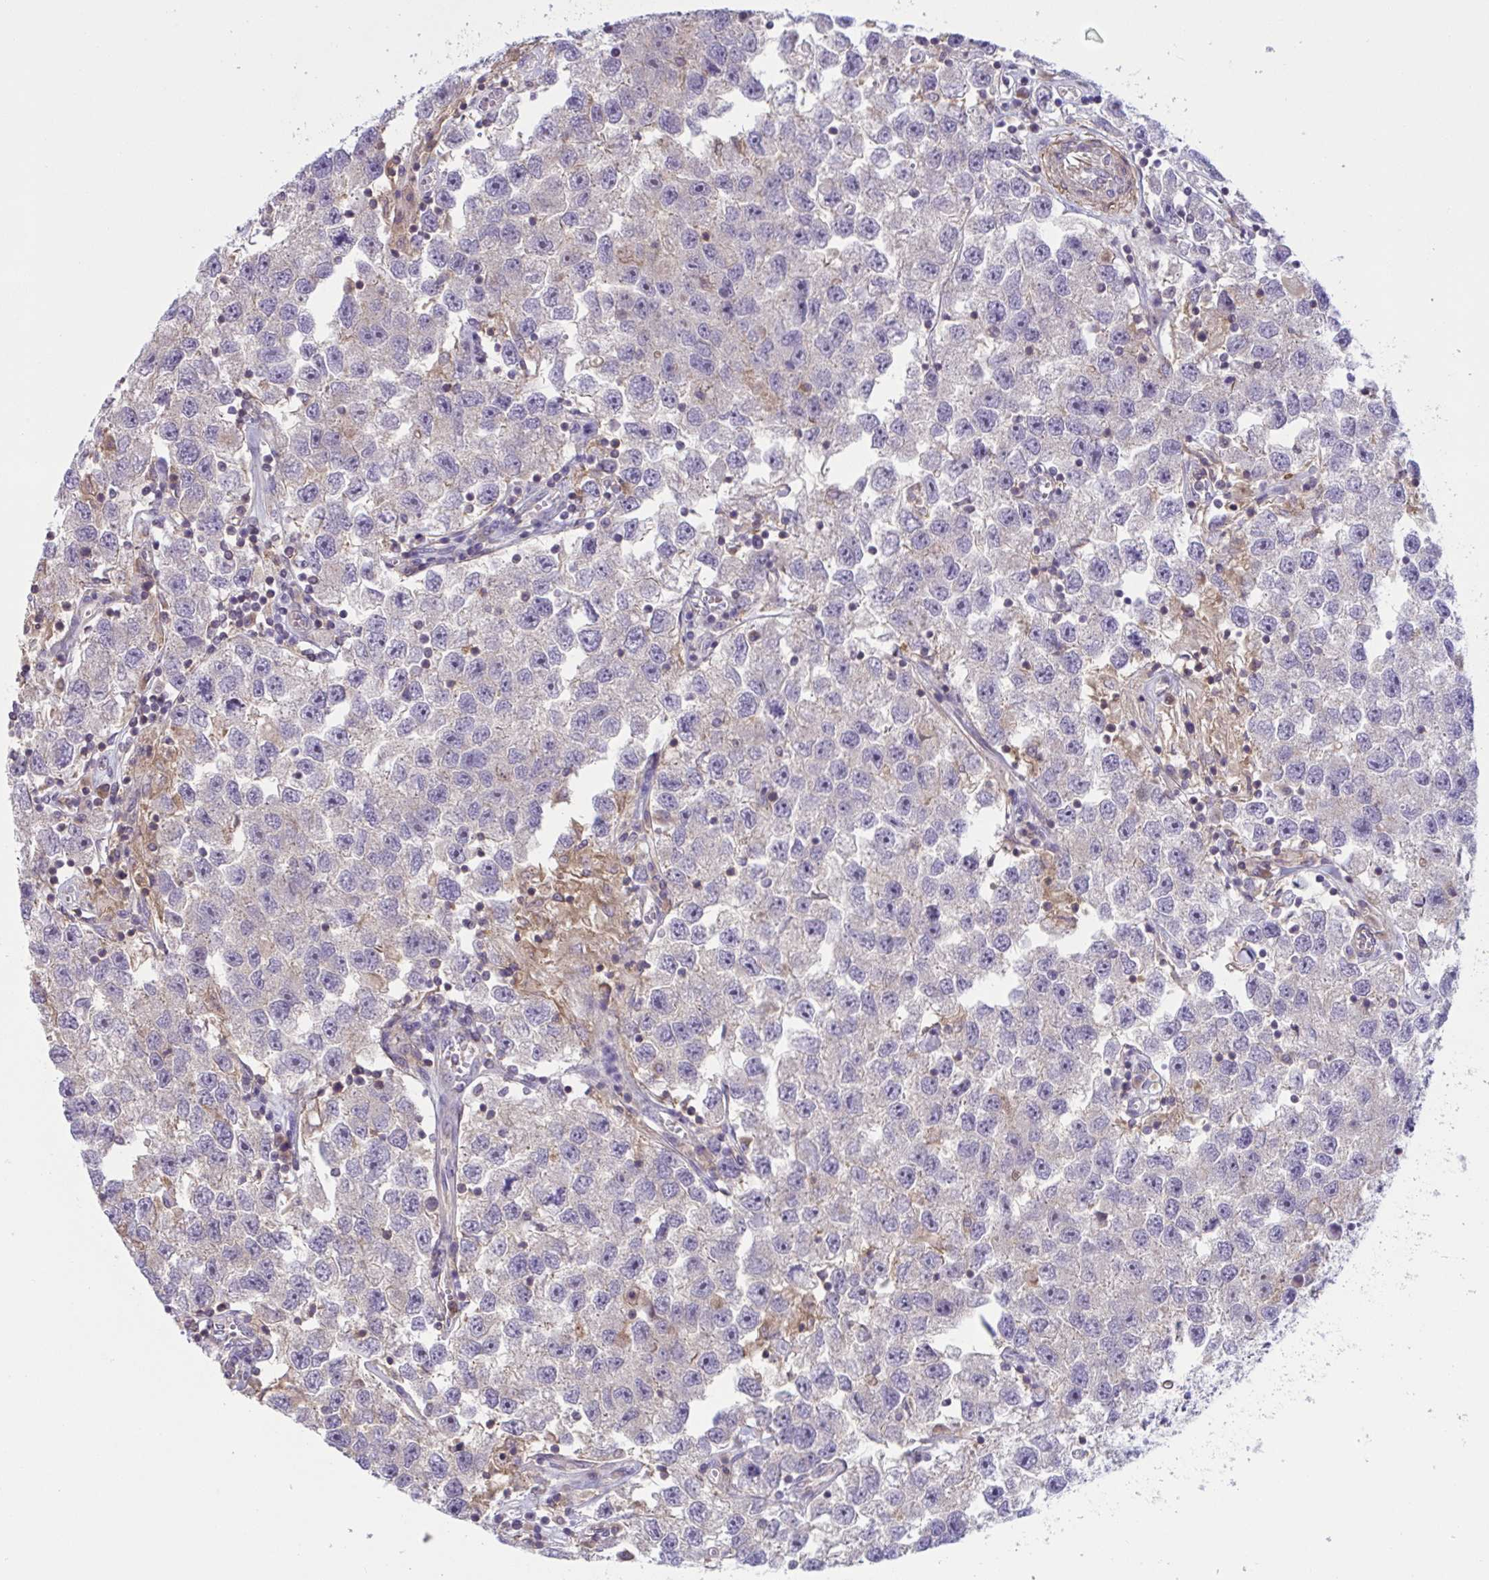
{"staining": {"intensity": "negative", "quantity": "none", "location": "none"}, "tissue": "testis cancer", "cell_type": "Tumor cells", "image_type": "cancer", "snomed": [{"axis": "morphology", "description": "Seminoma, NOS"}, {"axis": "topography", "description": "Testis"}], "caption": "Tumor cells show no significant protein positivity in seminoma (testis).", "gene": "WNT9B", "patient": {"sex": "male", "age": 26}}